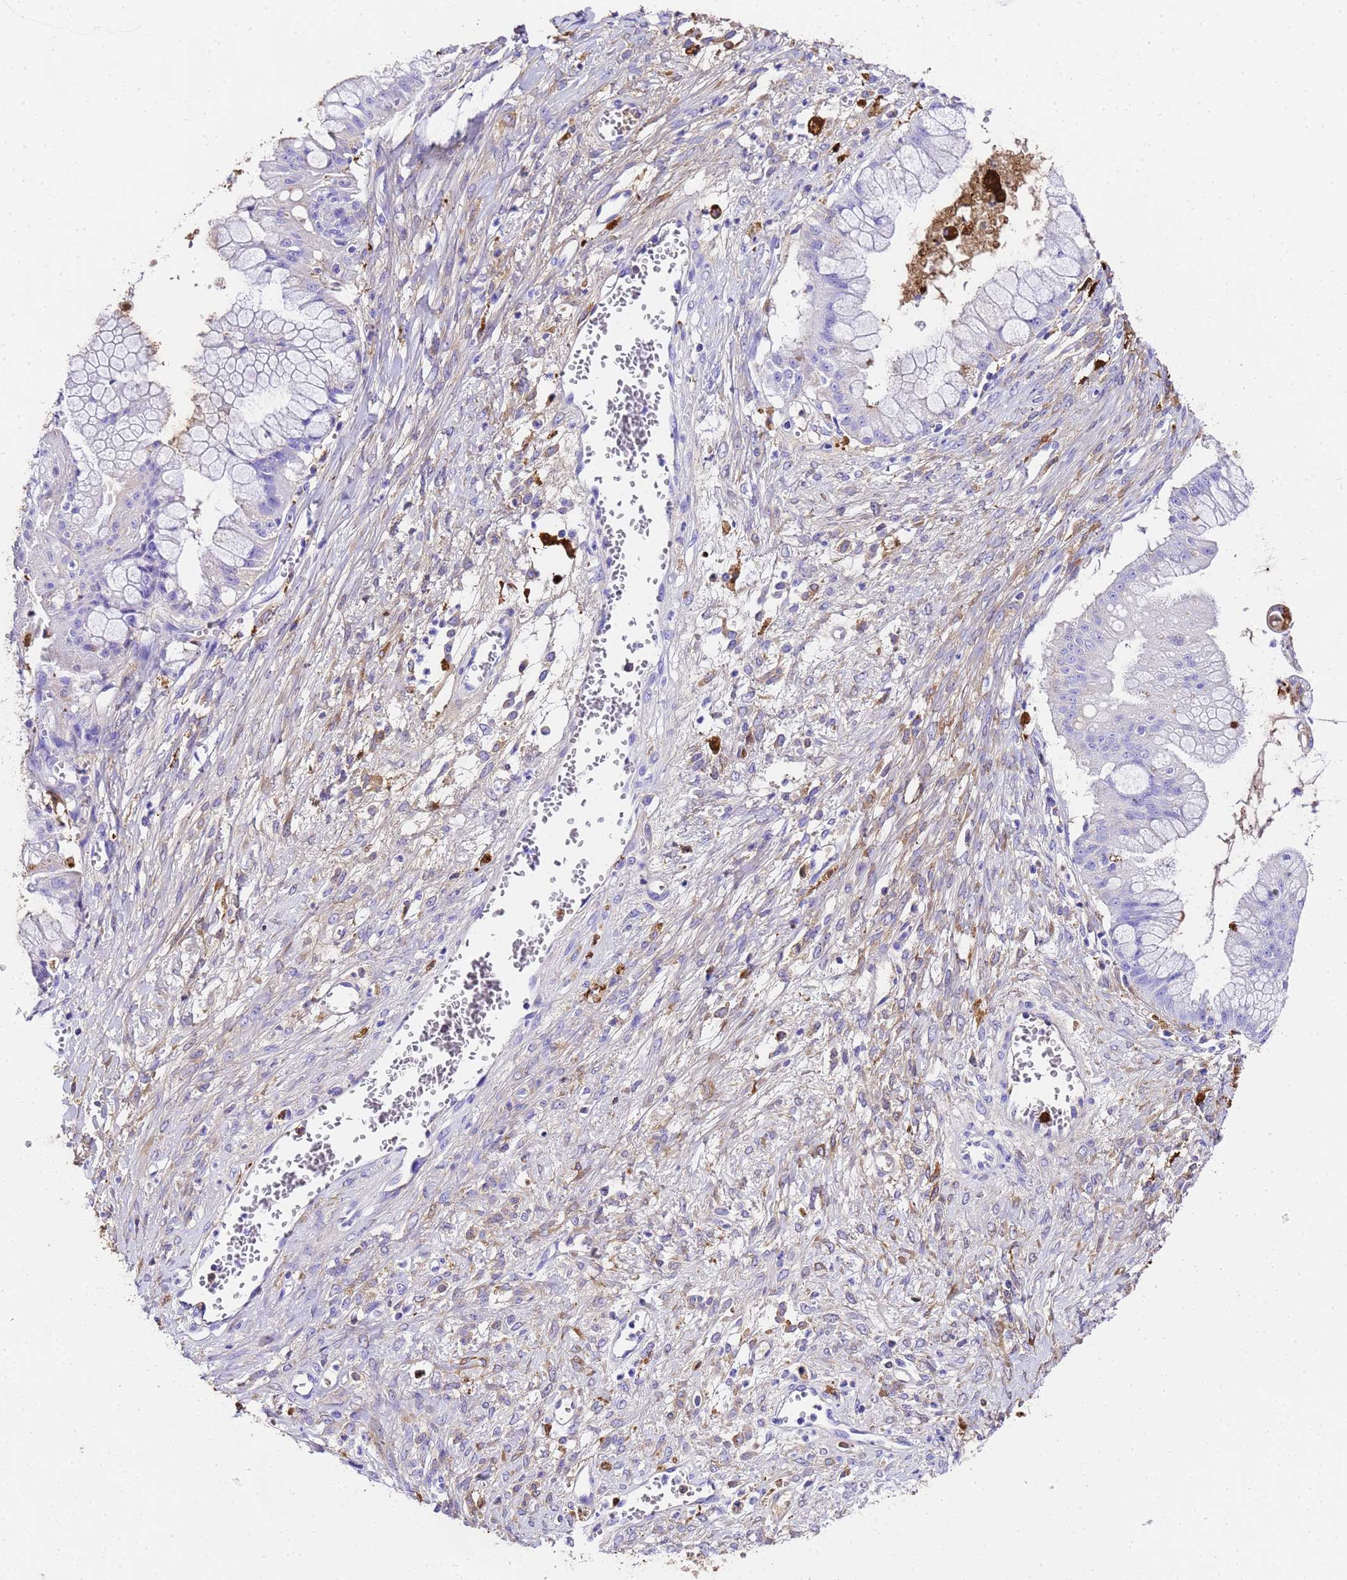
{"staining": {"intensity": "negative", "quantity": "none", "location": "none"}, "tissue": "ovarian cancer", "cell_type": "Tumor cells", "image_type": "cancer", "snomed": [{"axis": "morphology", "description": "Cystadenocarcinoma, mucinous, NOS"}, {"axis": "topography", "description": "Ovary"}], "caption": "Immunohistochemistry (IHC) image of ovarian cancer (mucinous cystadenocarcinoma) stained for a protein (brown), which shows no positivity in tumor cells. (Brightfield microscopy of DAB (3,3'-diaminobenzidine) immunohistochemistry at high magnification).", "gene": "FTL", "patient": {"sex": "female", "age": 70}}